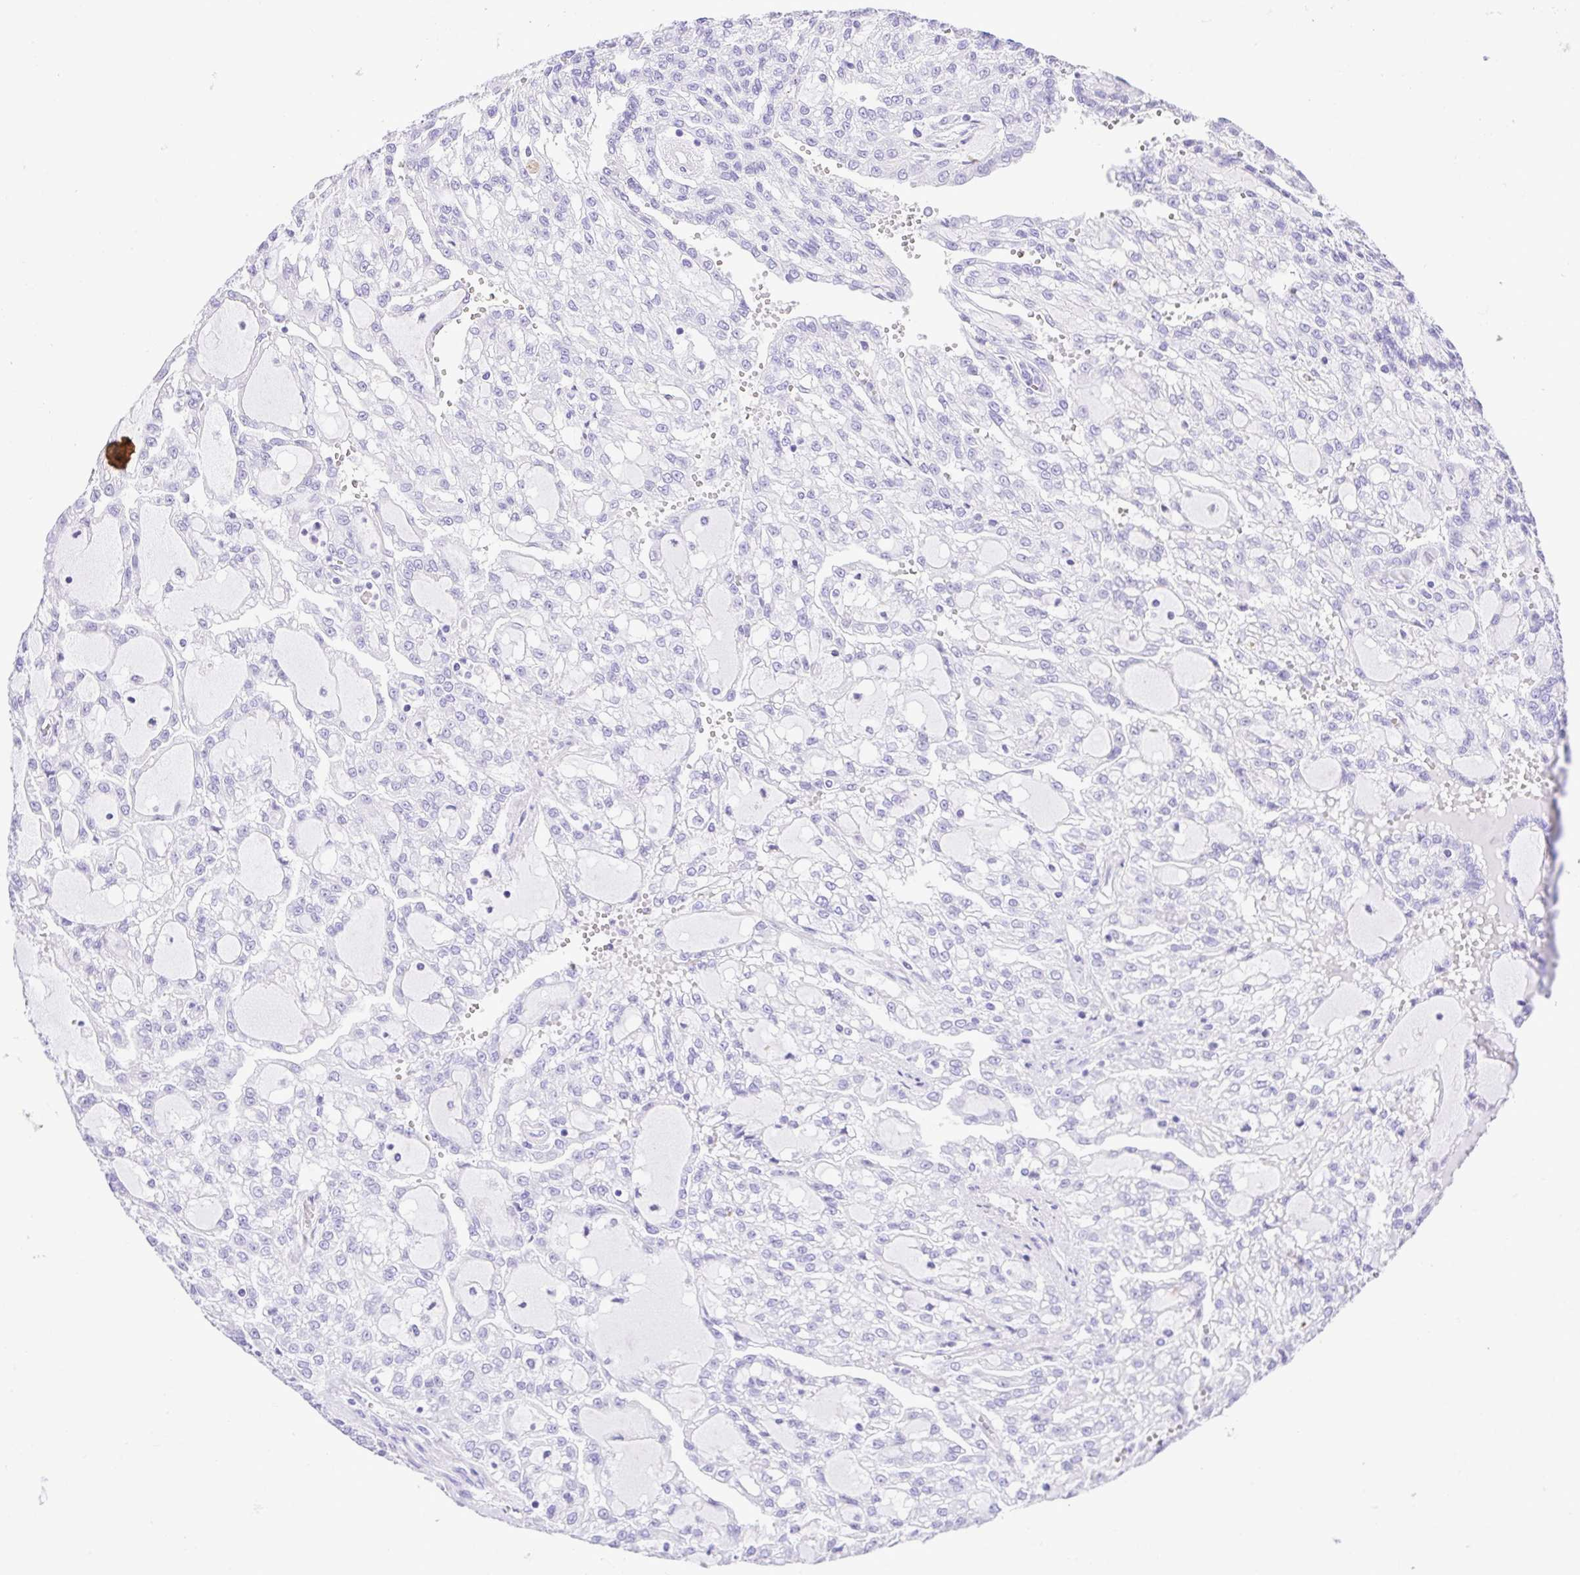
{"staining": {"intensity": "negative", "quantity": "none", "location": "none"}, "tissue": "renal cancer", "cell_type": "Tumor cells", "image_type": "cancer", "snomed": [{"axis": "morphology", "description": "Adenocarcinoma, NOS"}, {"axis": "topography", "description": "Kidney"}], "caption": "Micrograph shows no protein expression in tumor cells of renal adenocarcinoma tissue.", "gene": "CDSN", "patient": {"sex": "male", "age": 63}}